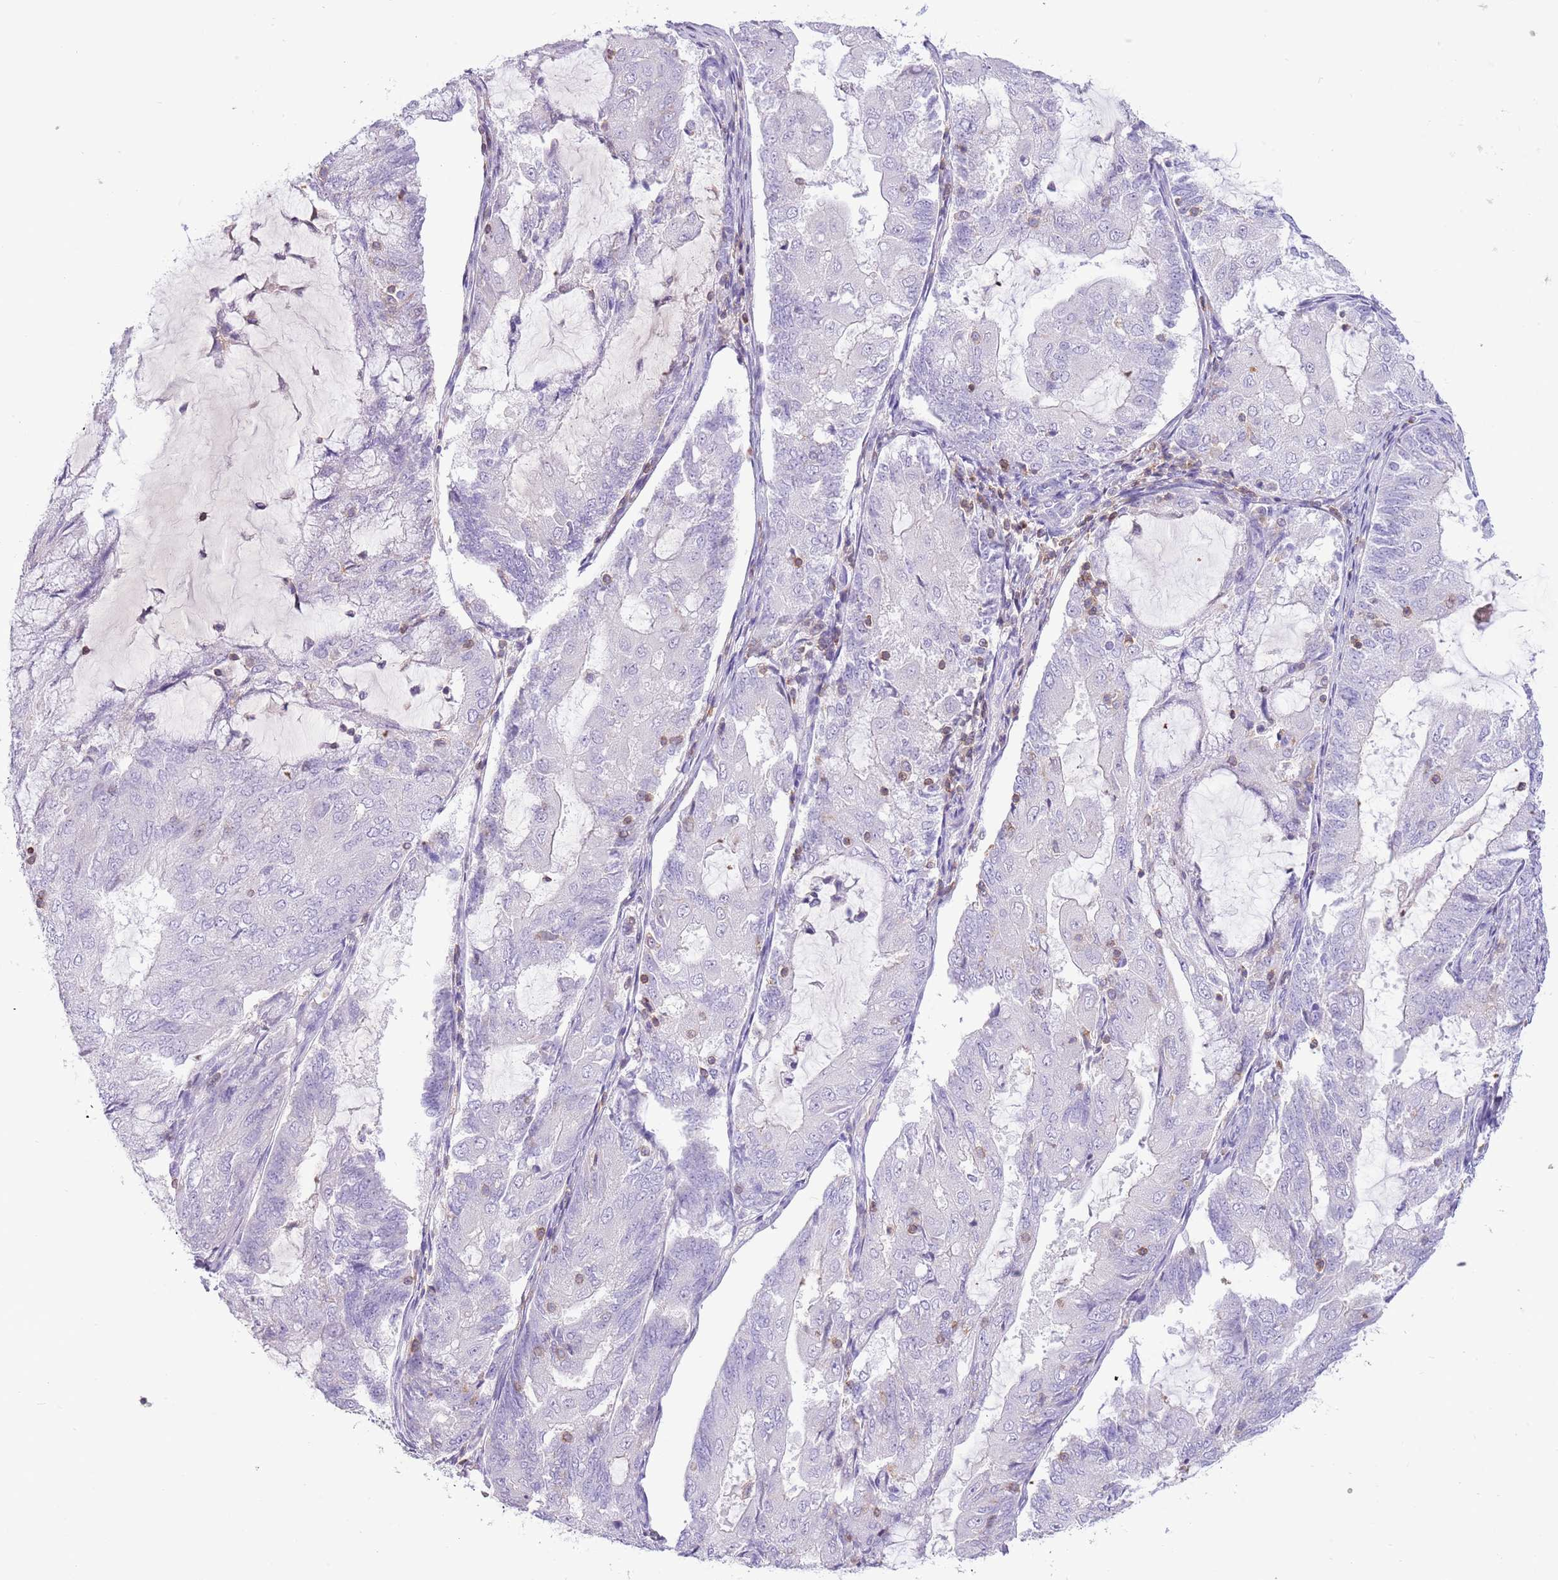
{"staining": {"intensity": "negative", "quantity": "none", "location": "none"}, "tissue": "endometrial cancer", "cell_type": "Tumor cells", "image_type": "cancer", "snomed": [{"axis": "morphology", "description": "Adenocarcinoma, NOS"}, {"axis": "topography", "description": "Endometrium"}], "caption": "This is an immunohistochemistry micrograph of human adenocarcinoma (endometrial). There is no positivity in tumor cells.", "gene": "OR4Q3", "patient": {"sex": "female", "age": 81}}